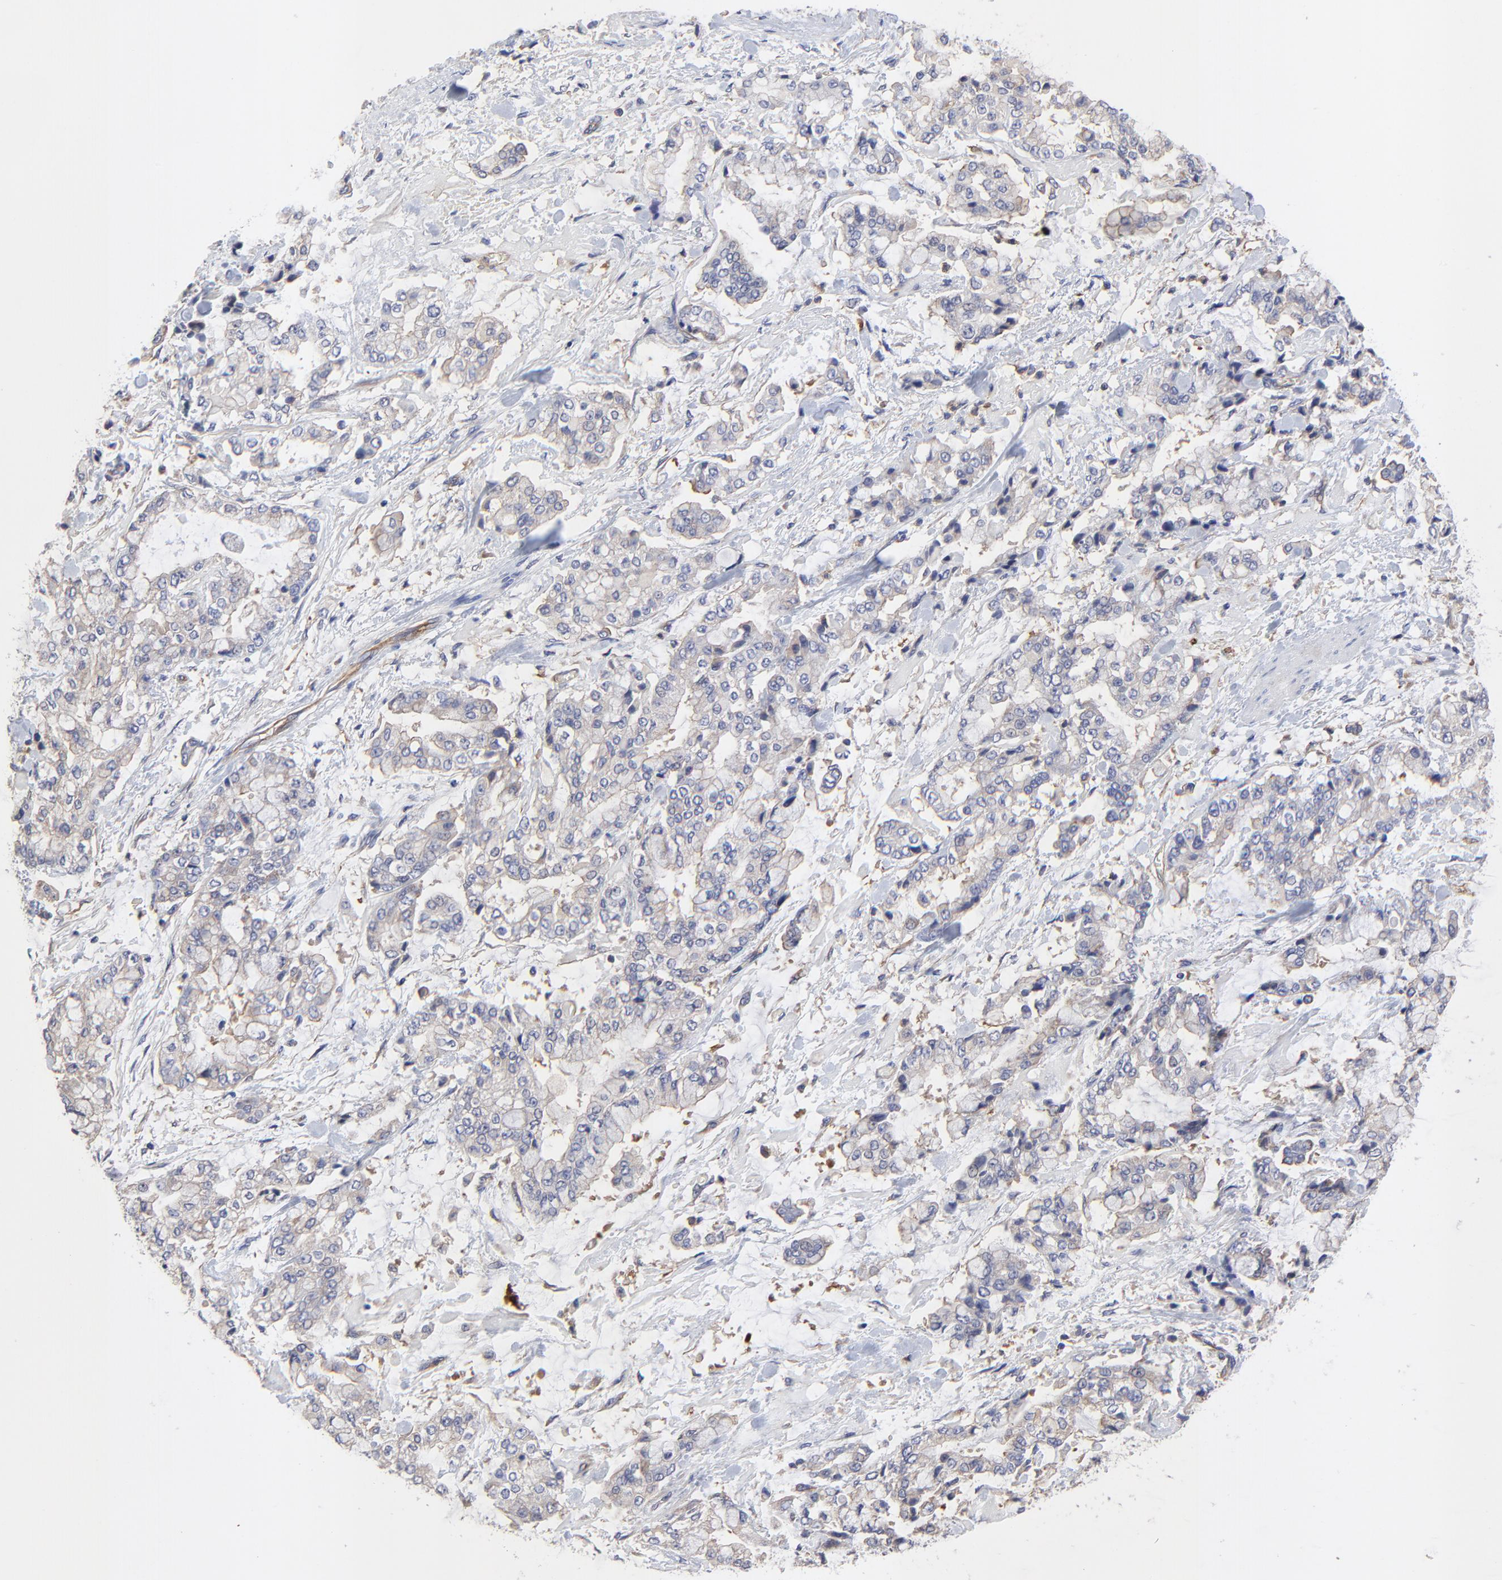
{"staining": {"intensity": "weak", "quantity": "<25%", "location": "cytoplasmic/membranous"}, "tissue": "stomach cancer", "cell_type": "Tumor cells", "image_type": "cancer", "snomed": [{"axis": "morphology", "description": "Normal tissue, NOS"}, {"axis": "morphology", "description": "Adenocarcinoma, NOS"}, {"axis": "topography", "description": "Stomach, upper"}, {"axis": "topography", "description": "Stomach"}], "caption": "Immunohistochemical staining of stomach adenocarcinoma reveals no significant staining in tumor cells.", "gene": "SULF2", "patient": {"sex": "male", "age": 76}}